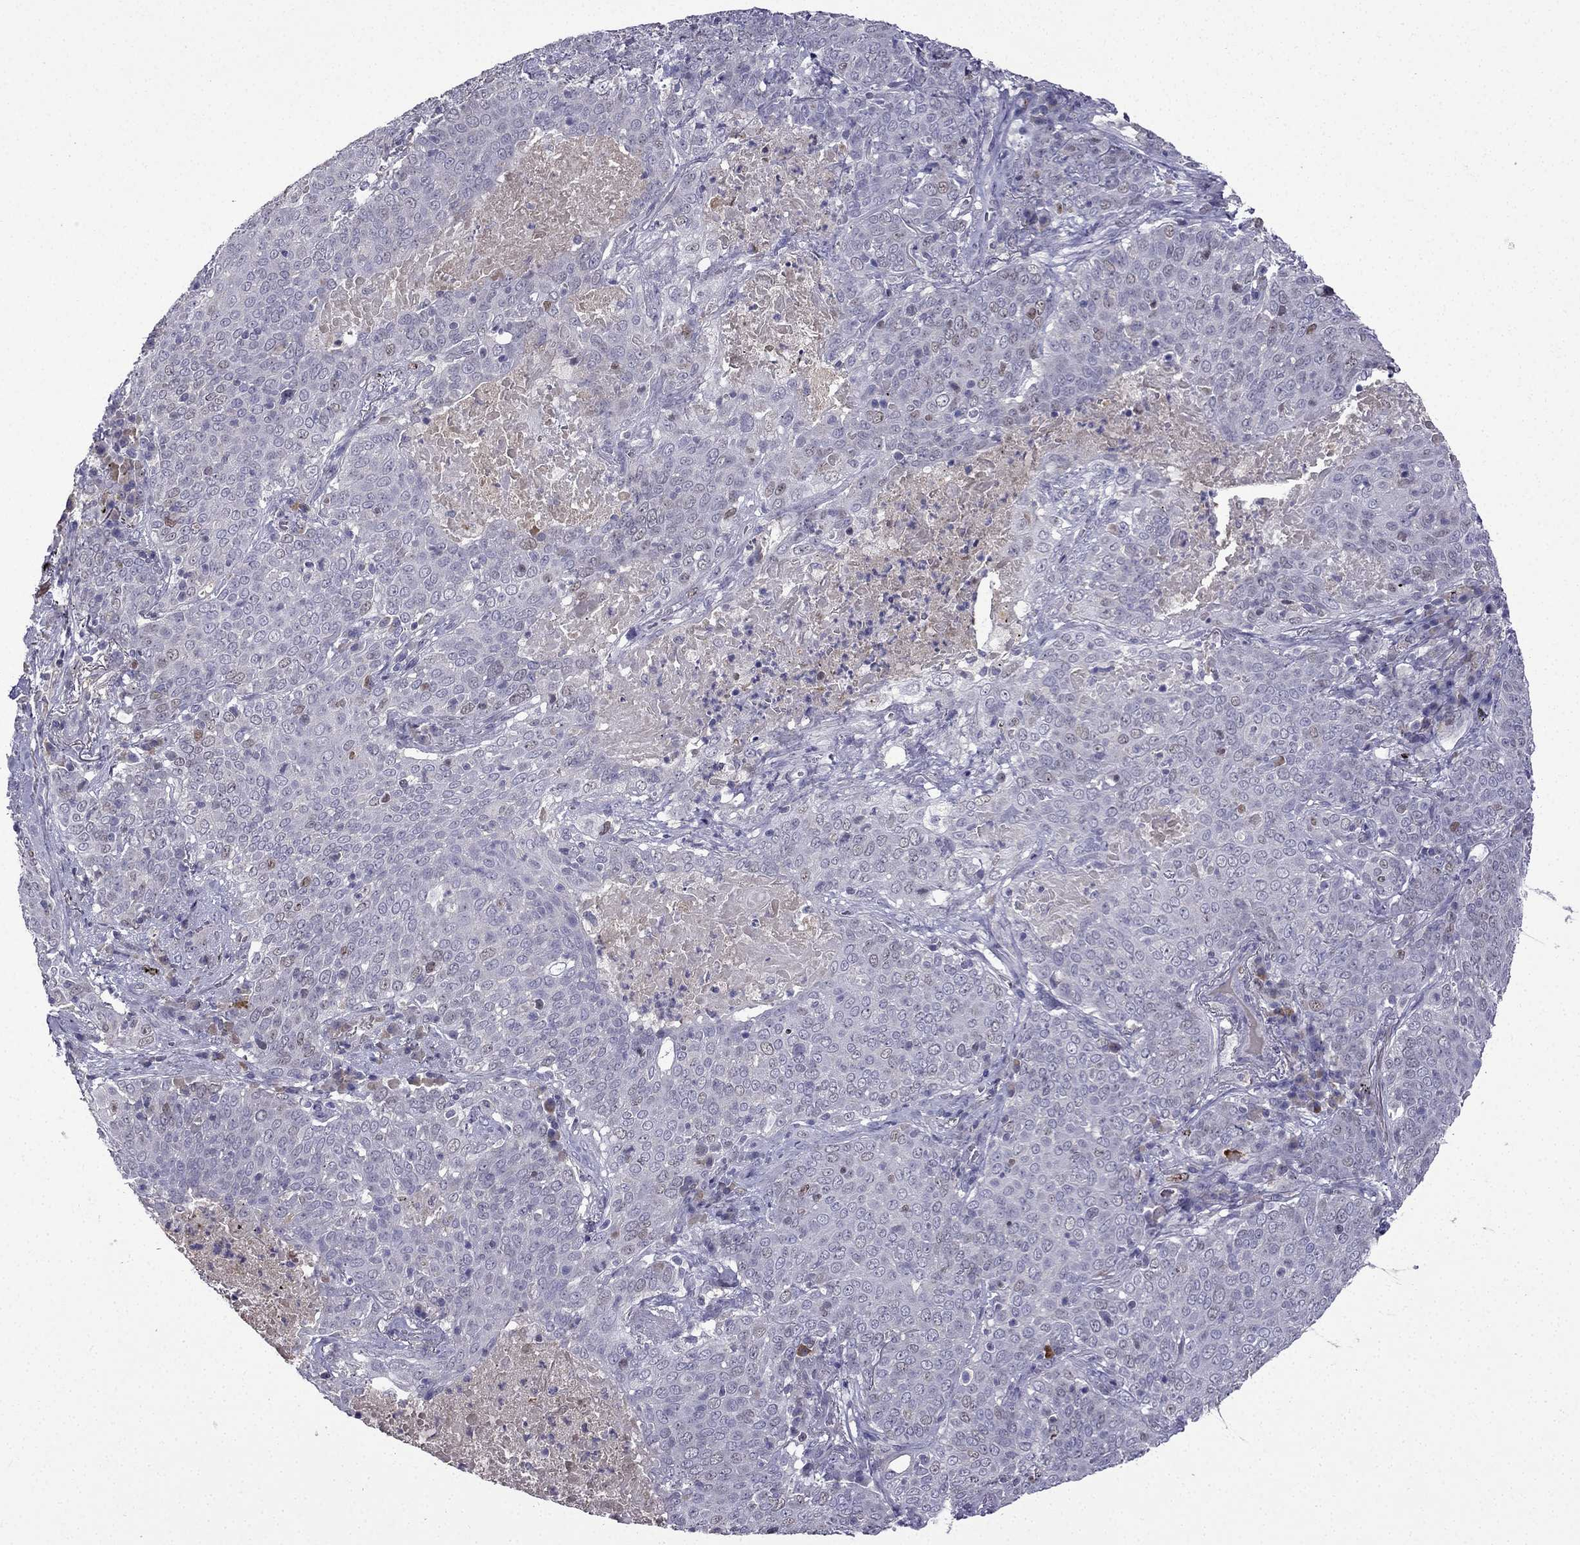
{"staining": {"intensity": "weak", "quantity": "<25%", "location": "nuclear"}, "tissue": "lung cancer", "cell_type": "Tumor cells", "image_type": "cancer", "snomed": [{"axis": "morphology", "description": "Squamous cell carcinoma, NOS"}, {"axis": "topography", "description": "Lung"}], "caption": "Tumor cells are negative for brown protein staining in lung cancer (squamous cell carcinoma).", "gene": "UHRF1", "patient": {"sex": "male", "age": 82}}